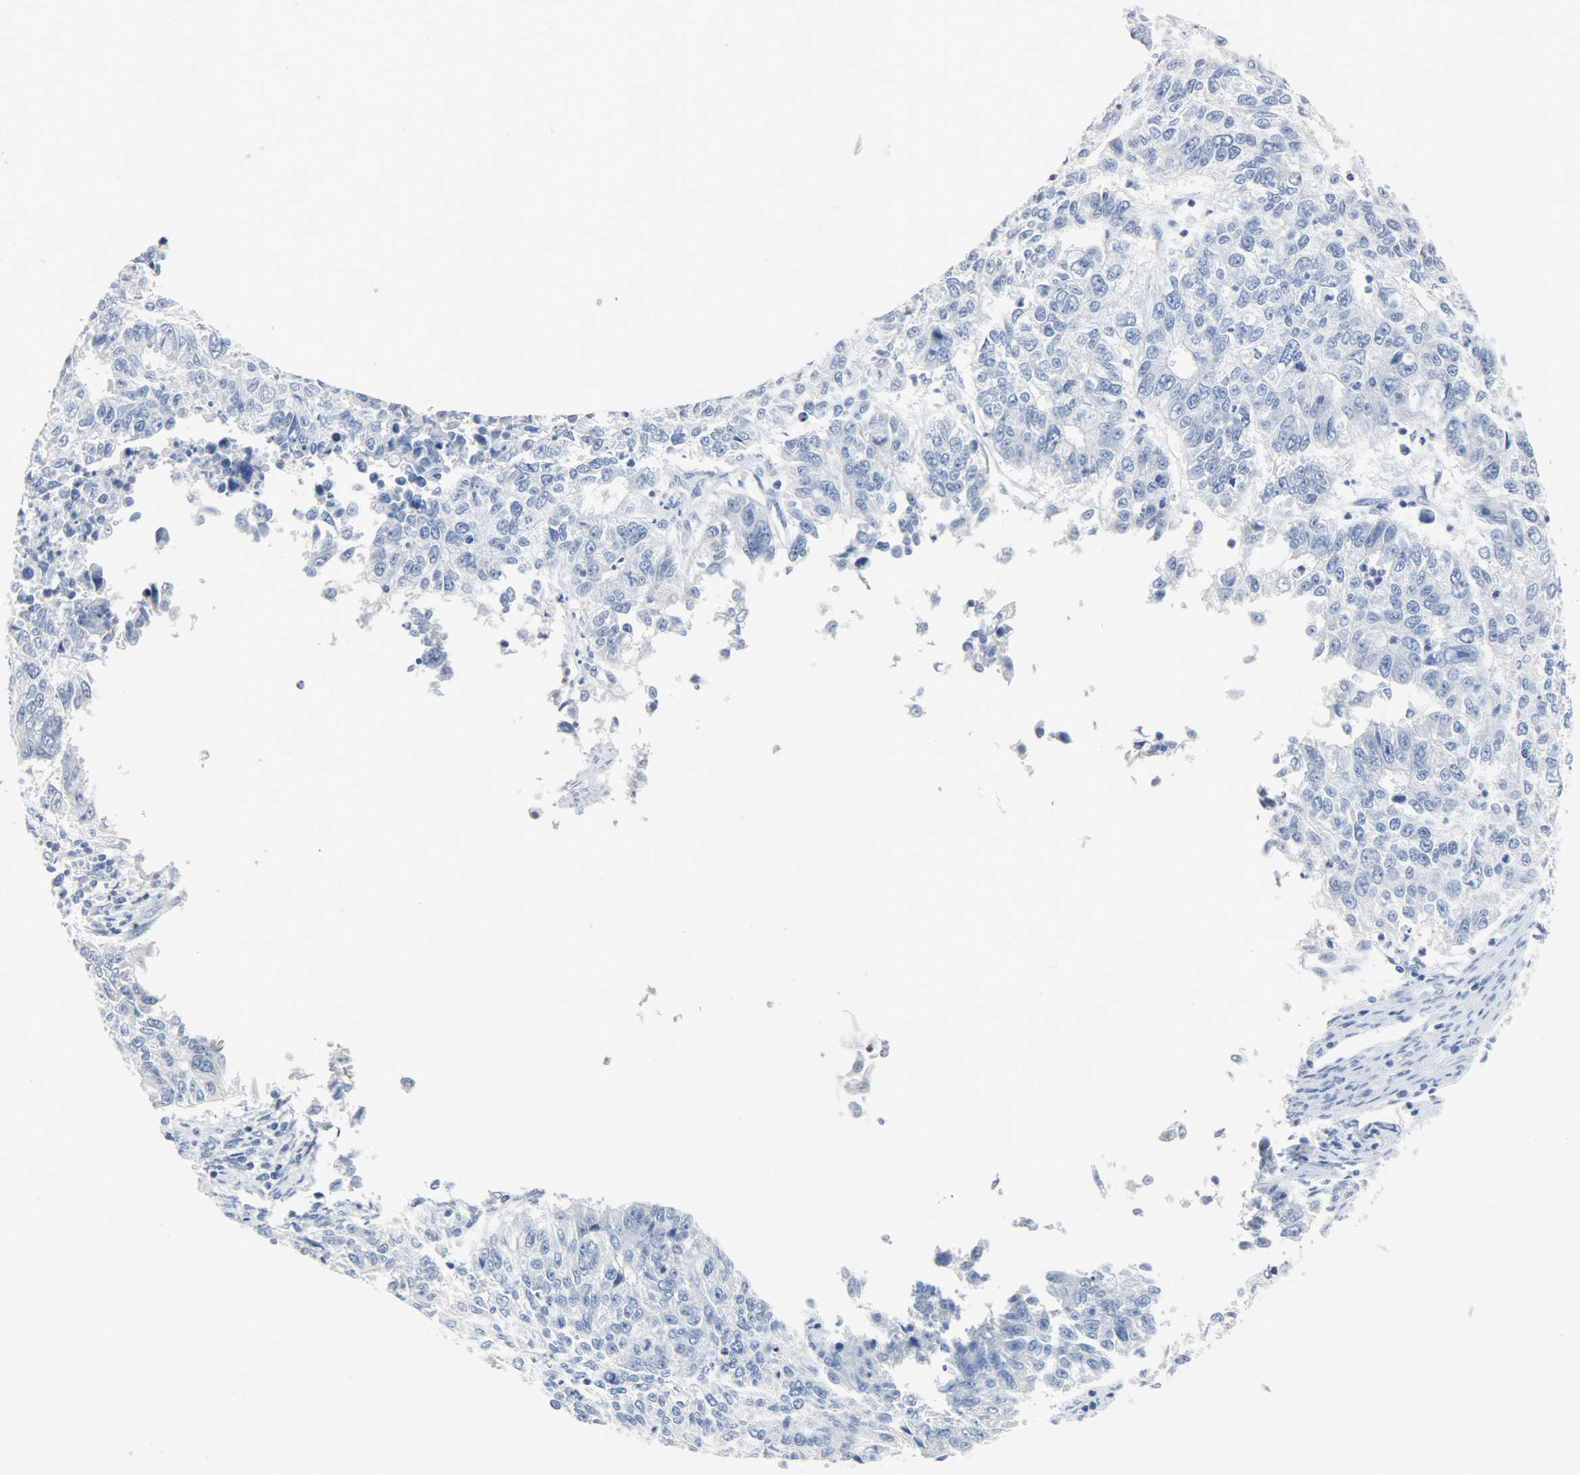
{"staining": {"intensity": "negative", "quantity": "none", "location": "none"}, "tissue": "endometrial cancer", "cell_type": "Tumor cells", "image_type": "cancer", "snomed": [{"axis": "morphology", "description": "Adenocarcinoma, NOS"}, {"axis": "topography", "description": "Endometrium"}], "caption": "This histopathology image is of adenocarcinoma (endometrial) stained with immunohistochemistry (IHC) to label a protein in brown with the nuclei are counter-stained blue. There is no expression in tumor cells.", "gene": "CA3", "patient": {"sex": "female", "age": 42}}